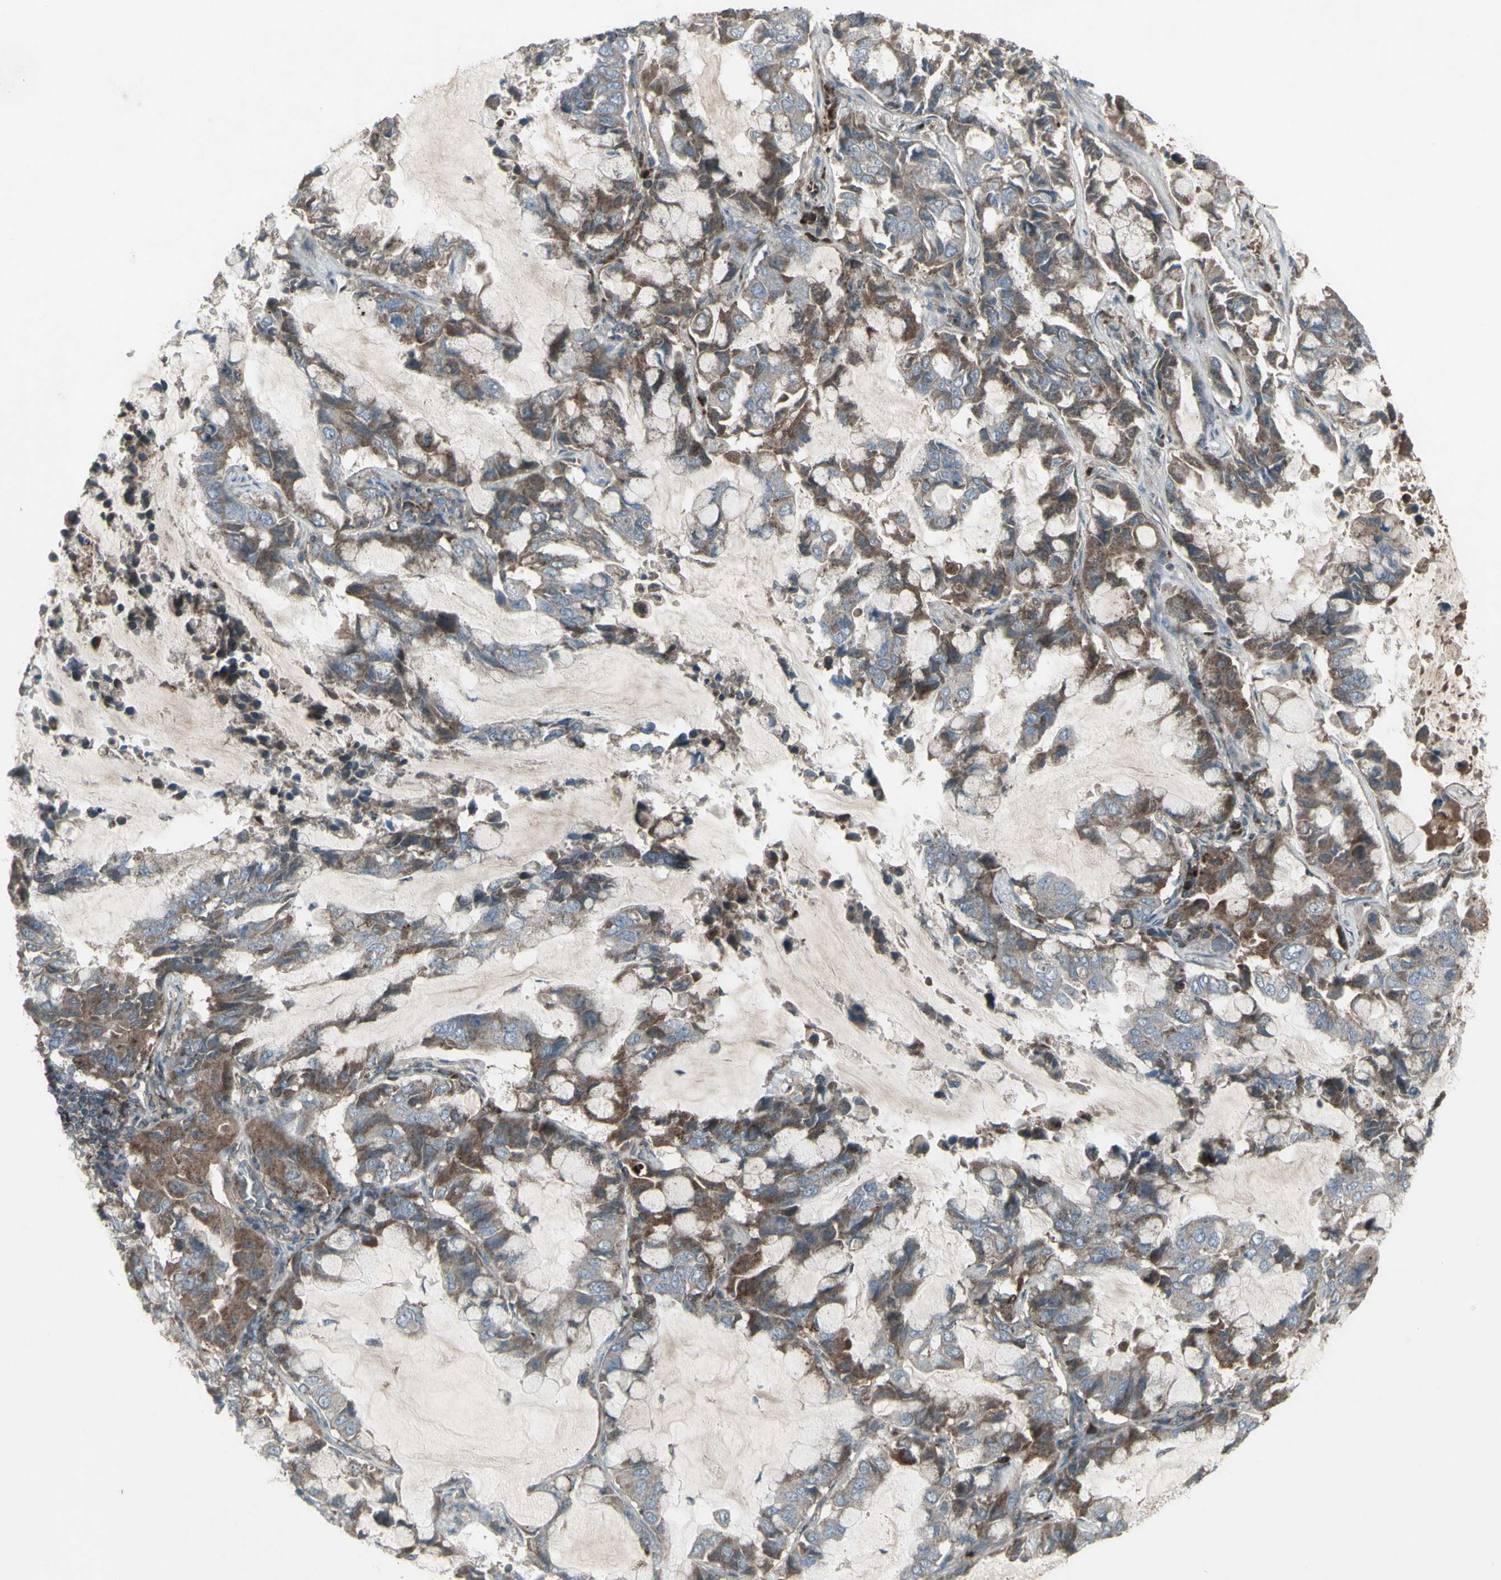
{"staining": {"intensity": "moderate", "quantity": "25%-75%", "location": "cytoplasmic/membranous"}, "tissue": "lung cancer", "cell_type": "Tumor cells", "image_type": "cancer", "snomed": [{"axis": "morphology", "description": "Adenocarcinoma, NOS"}, {"axis": "topography", "description": "Lung"}], "caption": "Protein staining reveals moderate cytoplasmic/membranous positivity in about 25%-75% of tumor cells in lung cancer (adenocarcinoma).", "gene": "SHC1", "patient": {"sex": "male", "age": 64}}